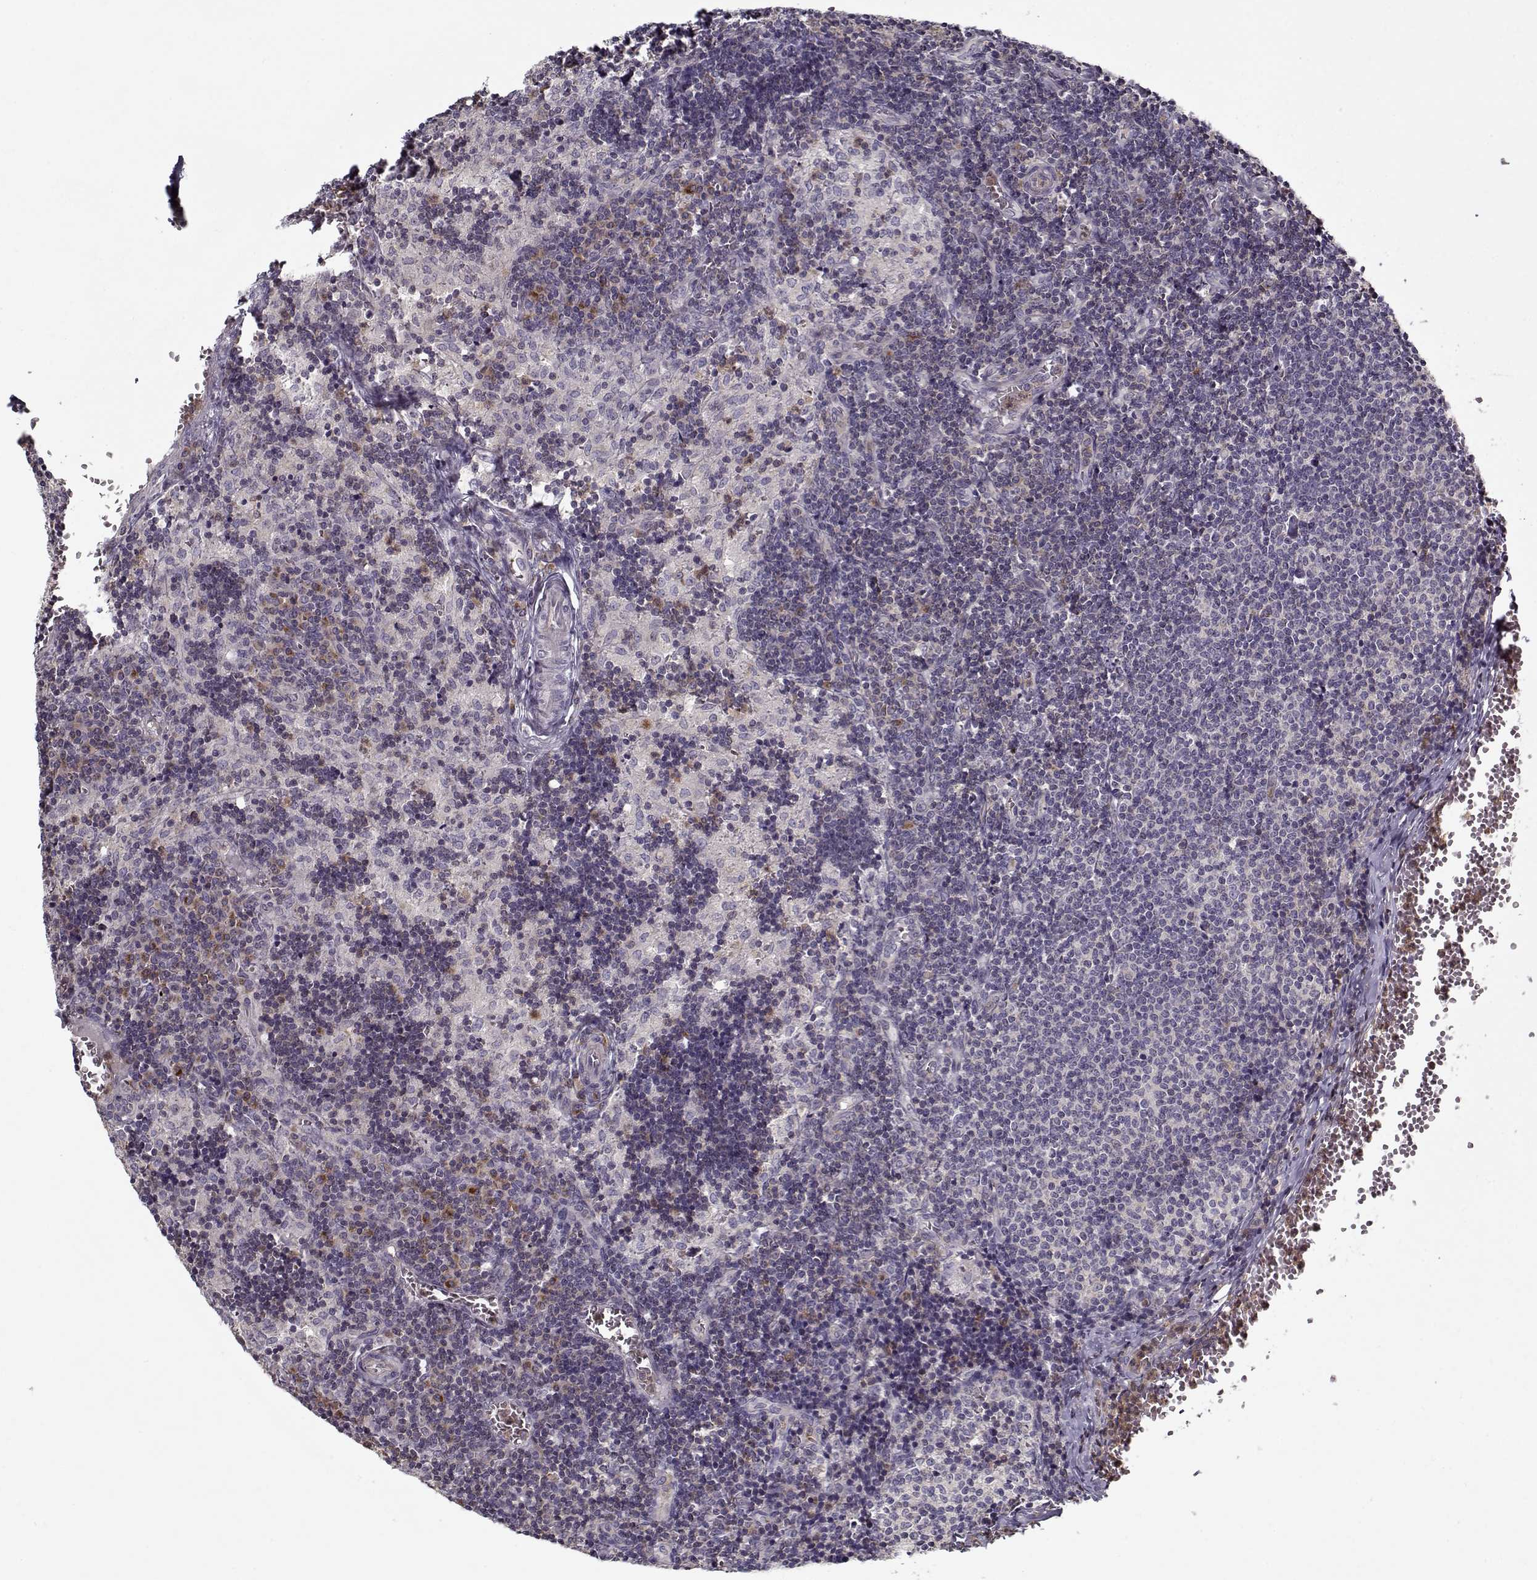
{"staining": {"intensity": "strong", "quantity": "<25%", "location": "cytoplasmic/membranous"}, "tissue": "lymph node", "cell_type": "Non-germinal center cells", "image_type": "normal", "snomed": [{"axis": "morphology", "description": "Normal tissue, NOS"}, {"axis": "topography", "description": "Lymph node"}], "caption": "Non-germinal center cells reveal strong cytoplasmic/membranous positivity in about <25% of cells in normal lymph node.", "gene": "UNC13D", "patient": {"sex": "female", "age": 50}}